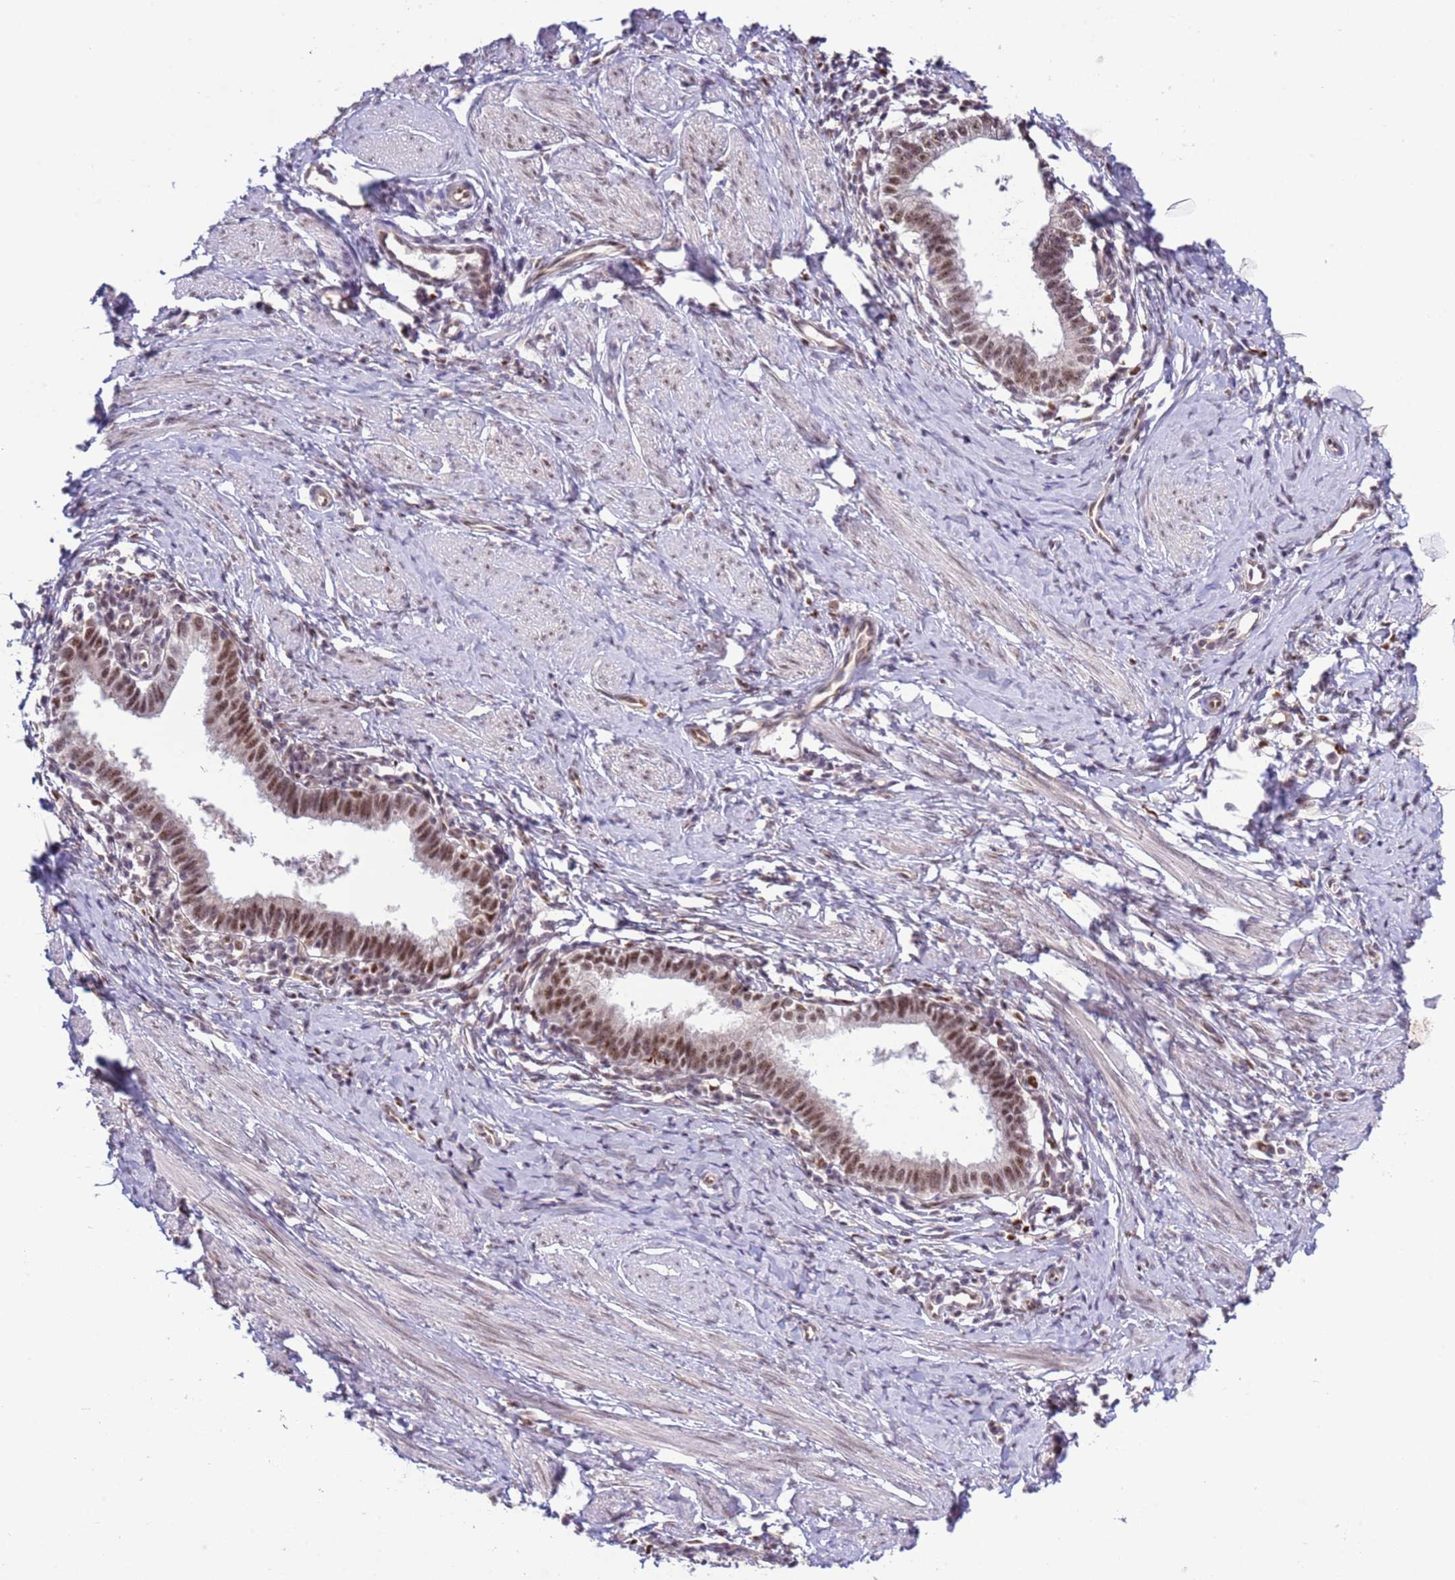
{"staining": {"intensity": "moderate", "quantity": ">75%", "location": "nuclear"}, "tissue": "cervical cancer", "cell_type": "Tumor cells", "image_type": "cancer", "snomed": [{"axis": "morphology", "description": "Adenocarcinoma, NOS"}, {"axis": "topography", "description": "Cervix"}], "caption": "This micrograph reveals immunohistochemistry (IHC) staining of human cervical cancer (adenocarcinoma), with medium moderate nuclear expression in about >75% of tumor cells.", "gene": "PRPF6", "patient": {"sex": "female", "age": 36}}